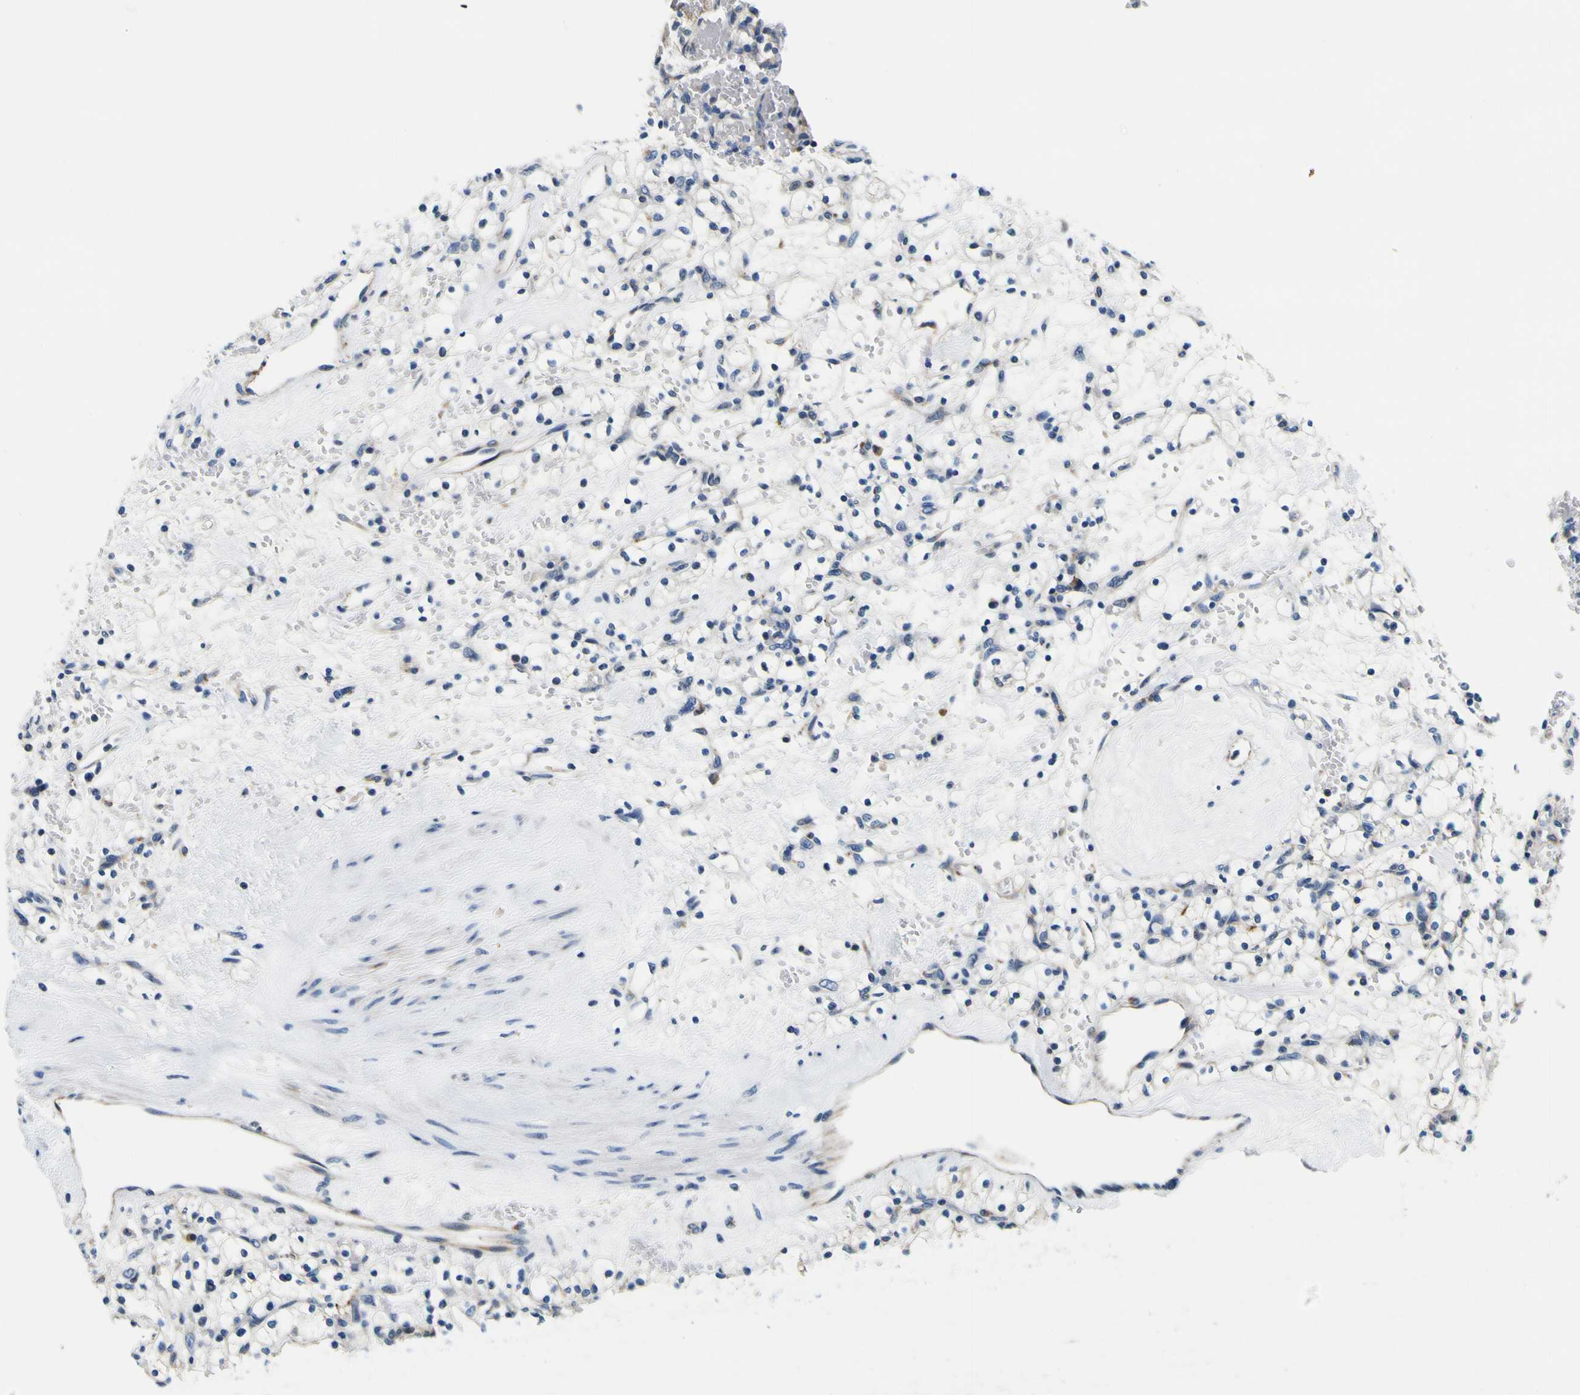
{"staining": {"intensity": "negative", "quantity": "none", "location": "none"}, "tissue": "renal cancer", "cell_type": "Tumor cells", "image_type": "cancer", "snomed": [{"axis": "morphology", "description": "Adenocarcinoma, NOS"}, {"axis": "topography", "description": "Kidney"}], "caption": "The micrograph demonstrates no staining of tumor cells in renal cancer (adenocarcinoma).", "gene": "NLRP3", "patient": {"sex": "female", "age": 60}}